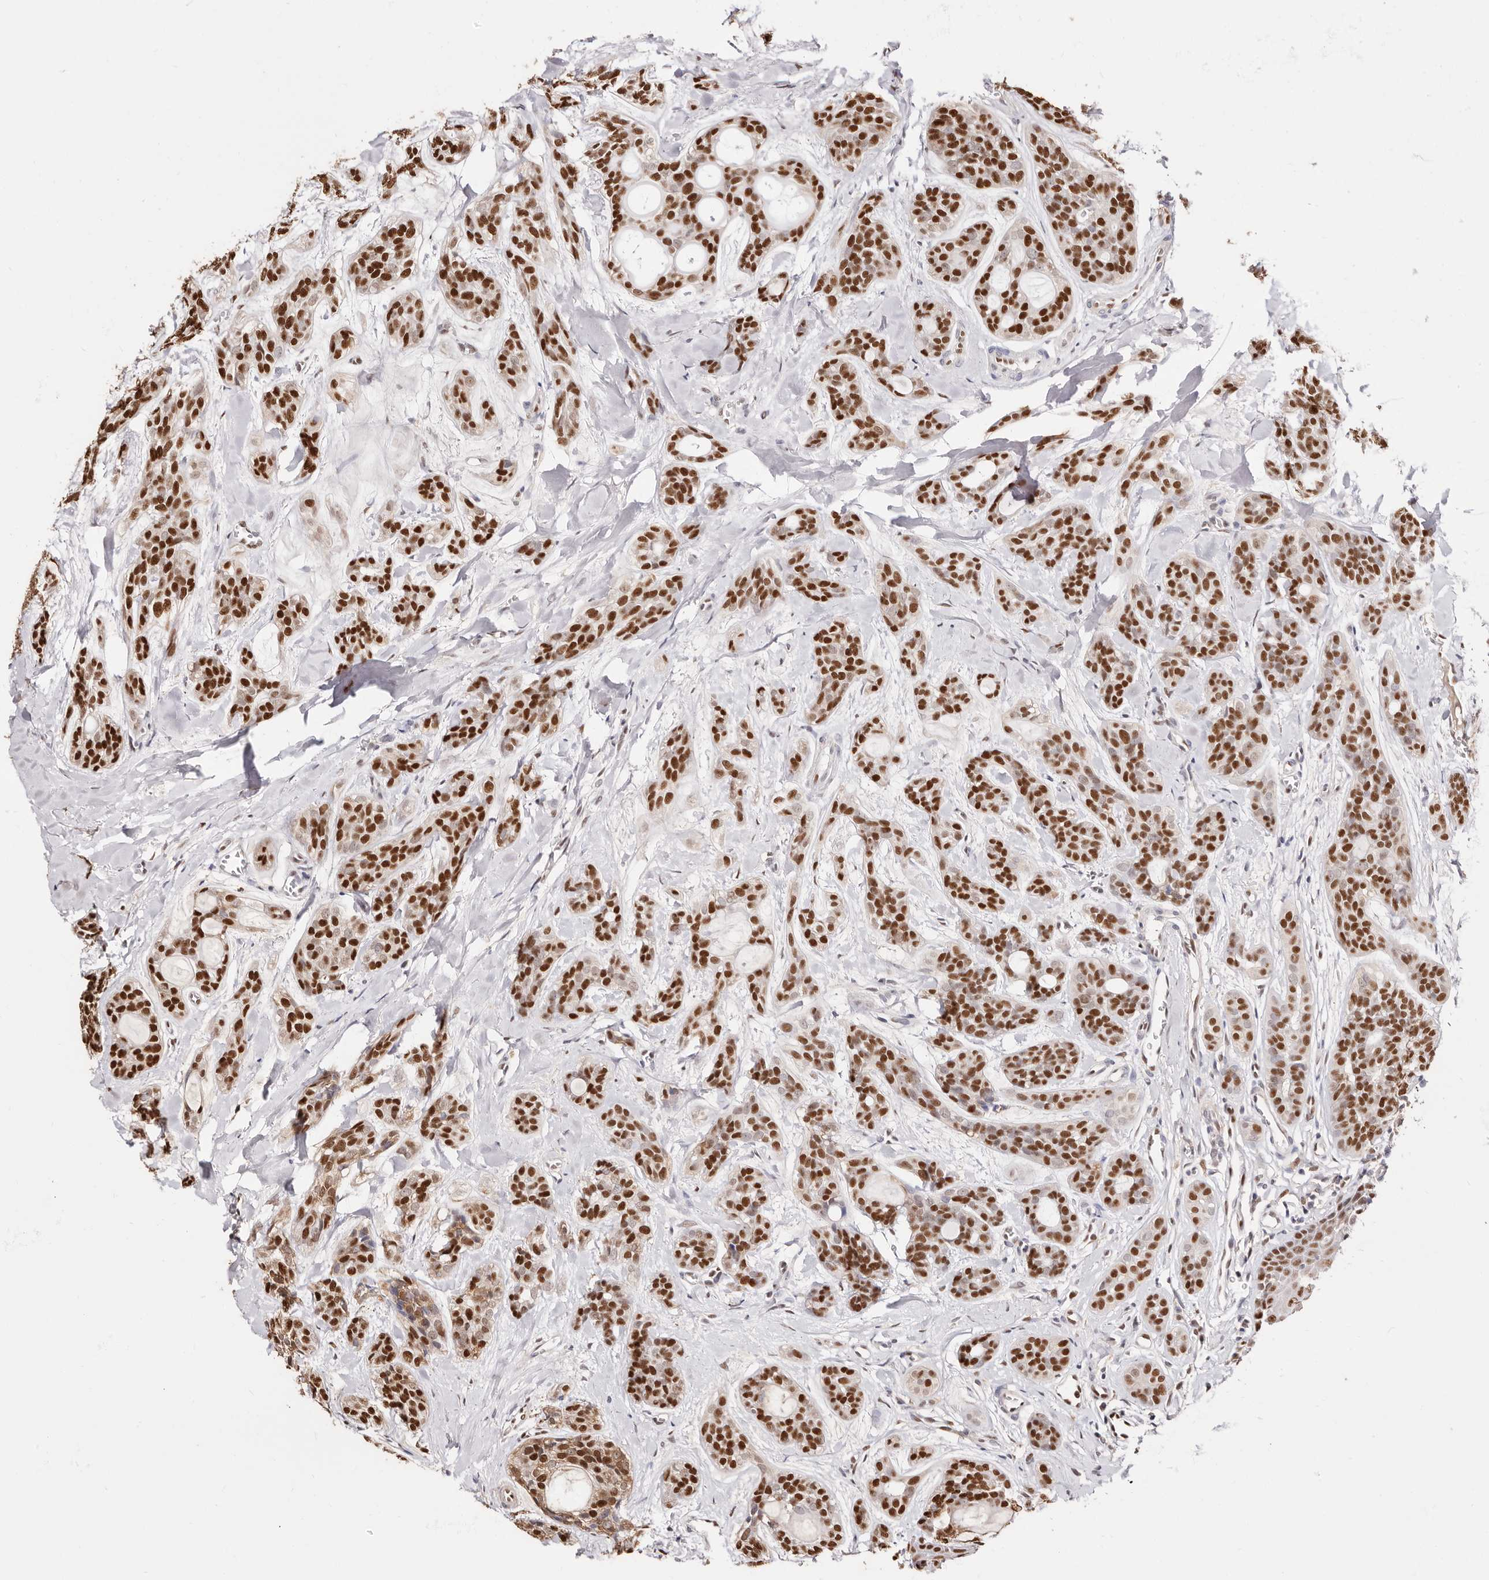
{"staining": {"intensity": "strong", "quantity": ">75%", "location": "nuclear"}, "tissue": "head and neck cancer", "cell_type": "Tumor cells", "image_type": "cancer", "snomed": [{"axis": "morphology", "description": "Adenocarcinoma, NOS"}, {"axis": "topography", "description": "Head-Neck"}], "caption": "Immunohistochemical staining of head and neck adenocarcinoma exhibits strong nuclear protein staining in about >75% of tumor cells.", "gene": "TKT", "patient": {"sex": "male", "age": 66}}